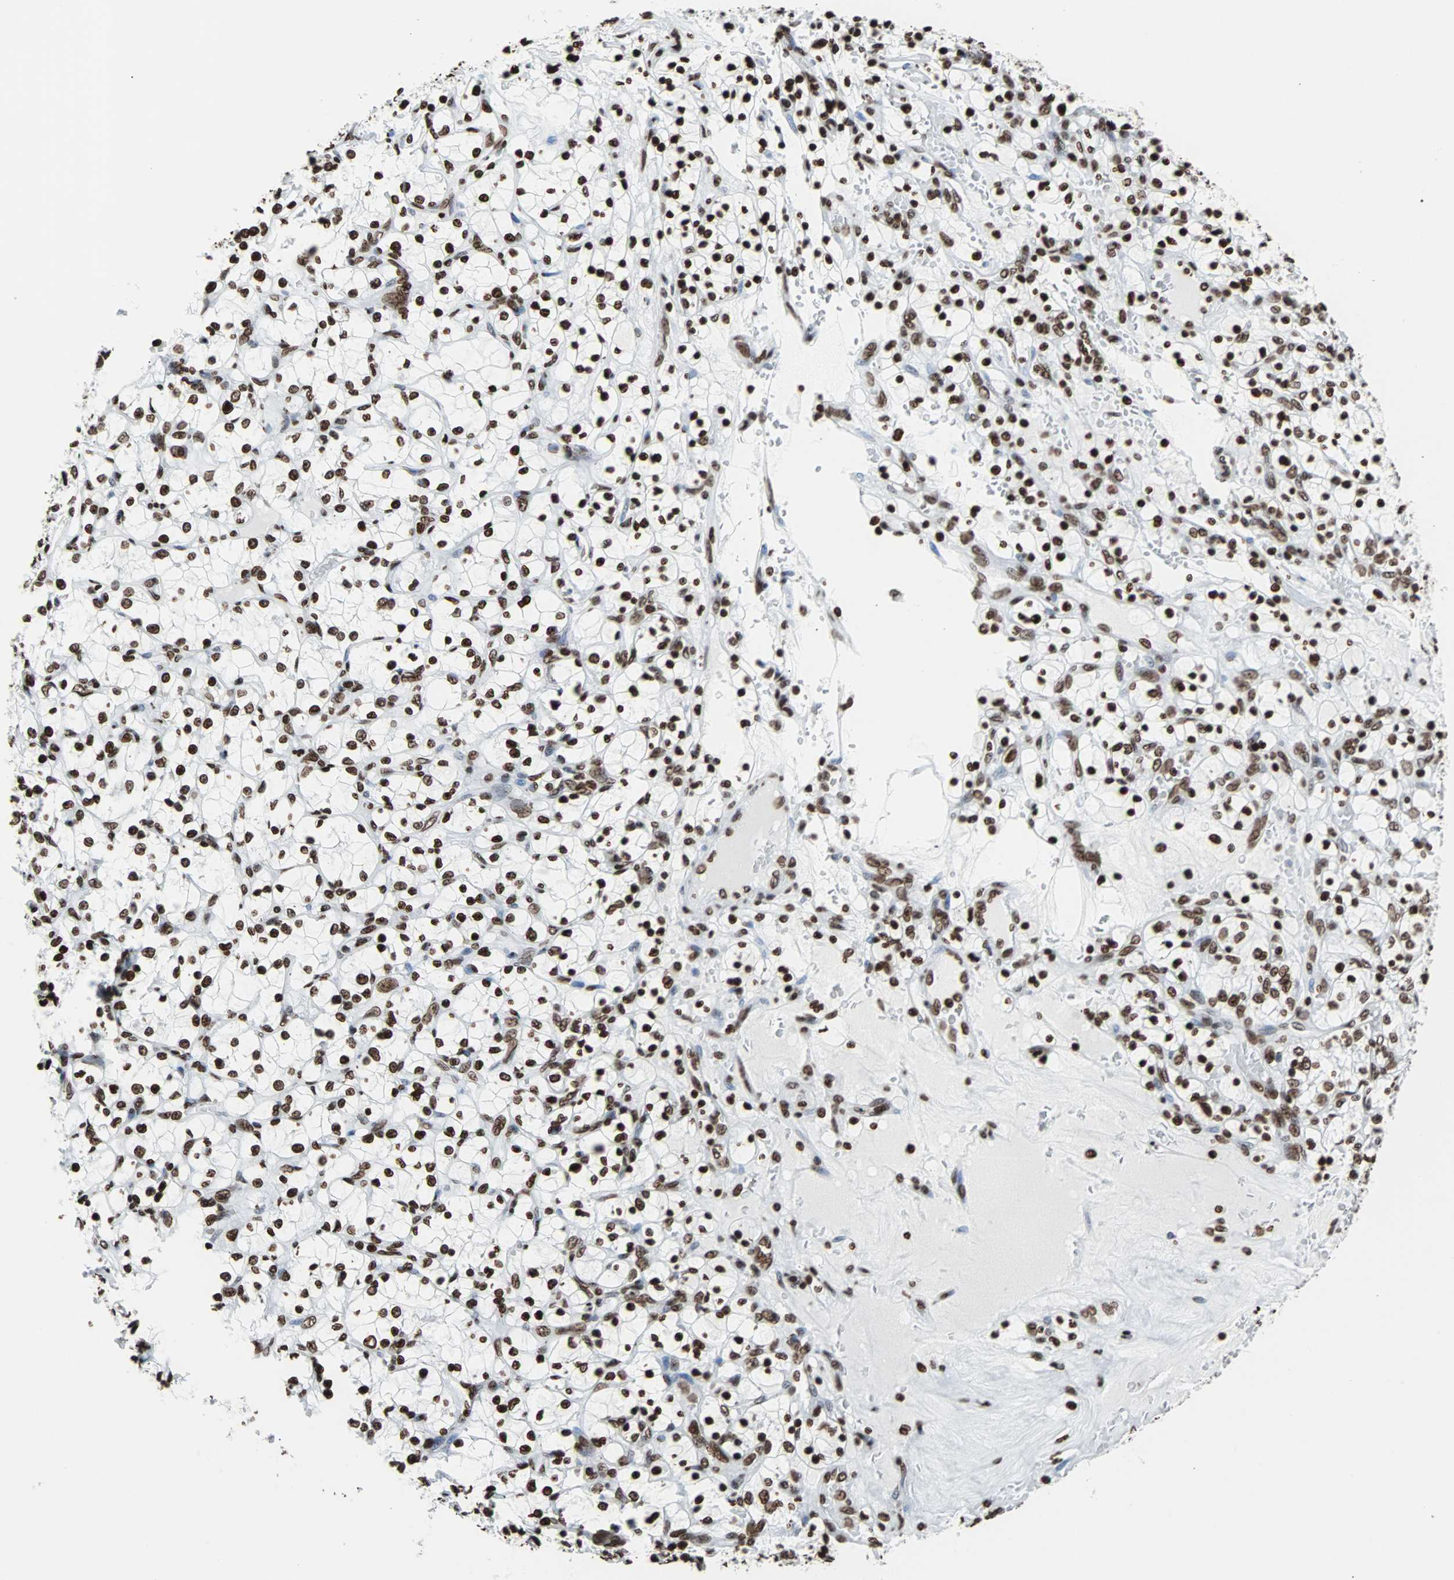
{"staining": {"intensity": "strong", "quantity": ">75%", "location": "nuclear"}, "tissue": "renal cancer", "cell_type": "Tumor cells", "image_type": "cancer", "snomed": [{"axis": "morphology", "description": "Adenocarcinoma, NOS"}, {"axis": "topography", "description": "Kidney"}], "caption": "Renal cancer stained with immunohistochemistry (IHC) shows strong nuclear positivity in about >75% of tumor cells.", "gene": "H2BC18", "patient": {"sex": "female", "age": 69}}